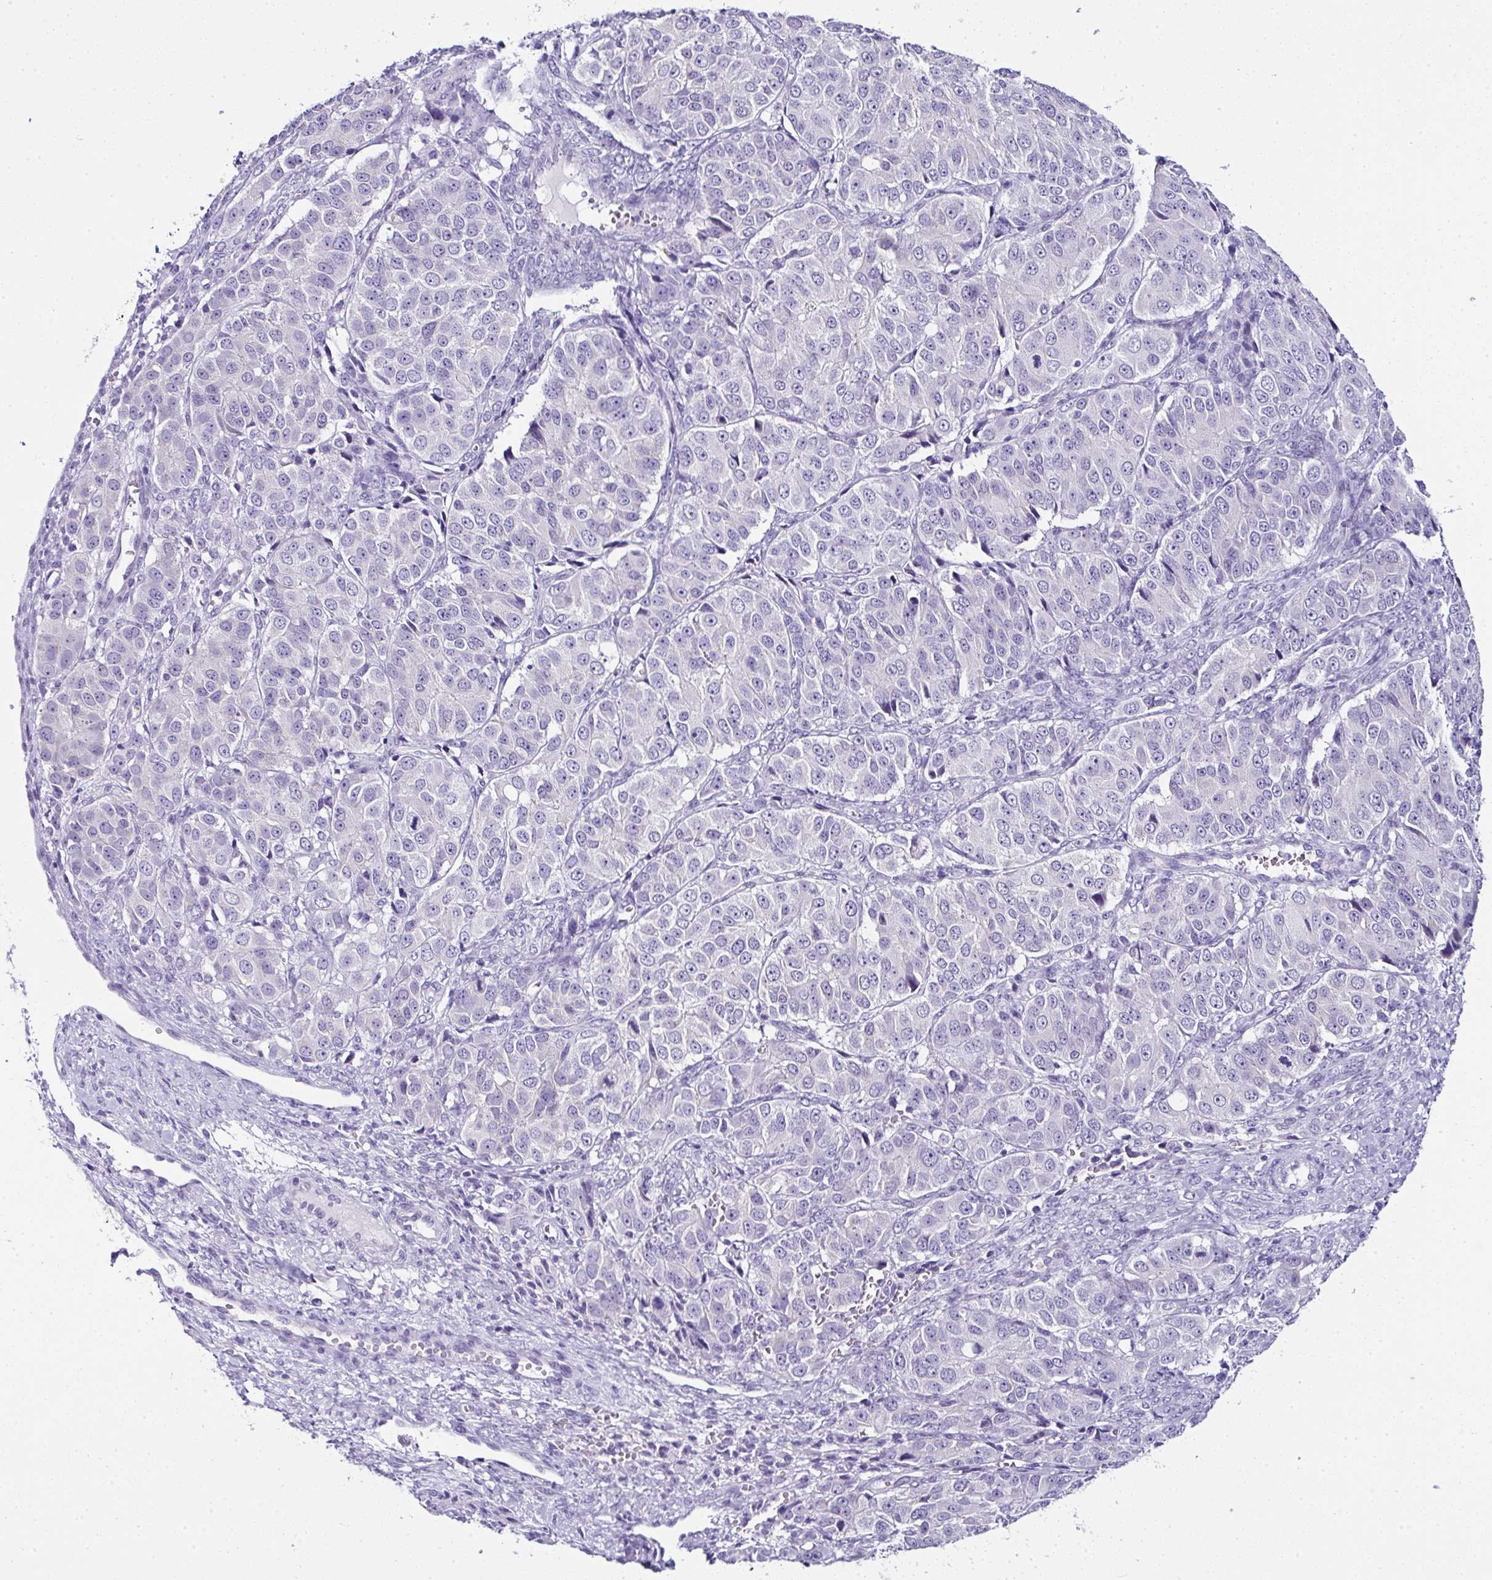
{"staining": {"intensity": "negative", "quantity": "none", "location": "none"}, "tissue": "ovarian cancer", "cell_type": "Tumor cells", "image_type": "cancer", "snomed": [{"axis": "morphology", "description": "Carcinoma, endometroid"}, {"axis": "topography", "description": "Ovary"}], "caption": "Tumor cells show no significant protein staining in ovarian cancer.", "gene": "RNF183", "patient": {"sex": "female", "age": 51}}